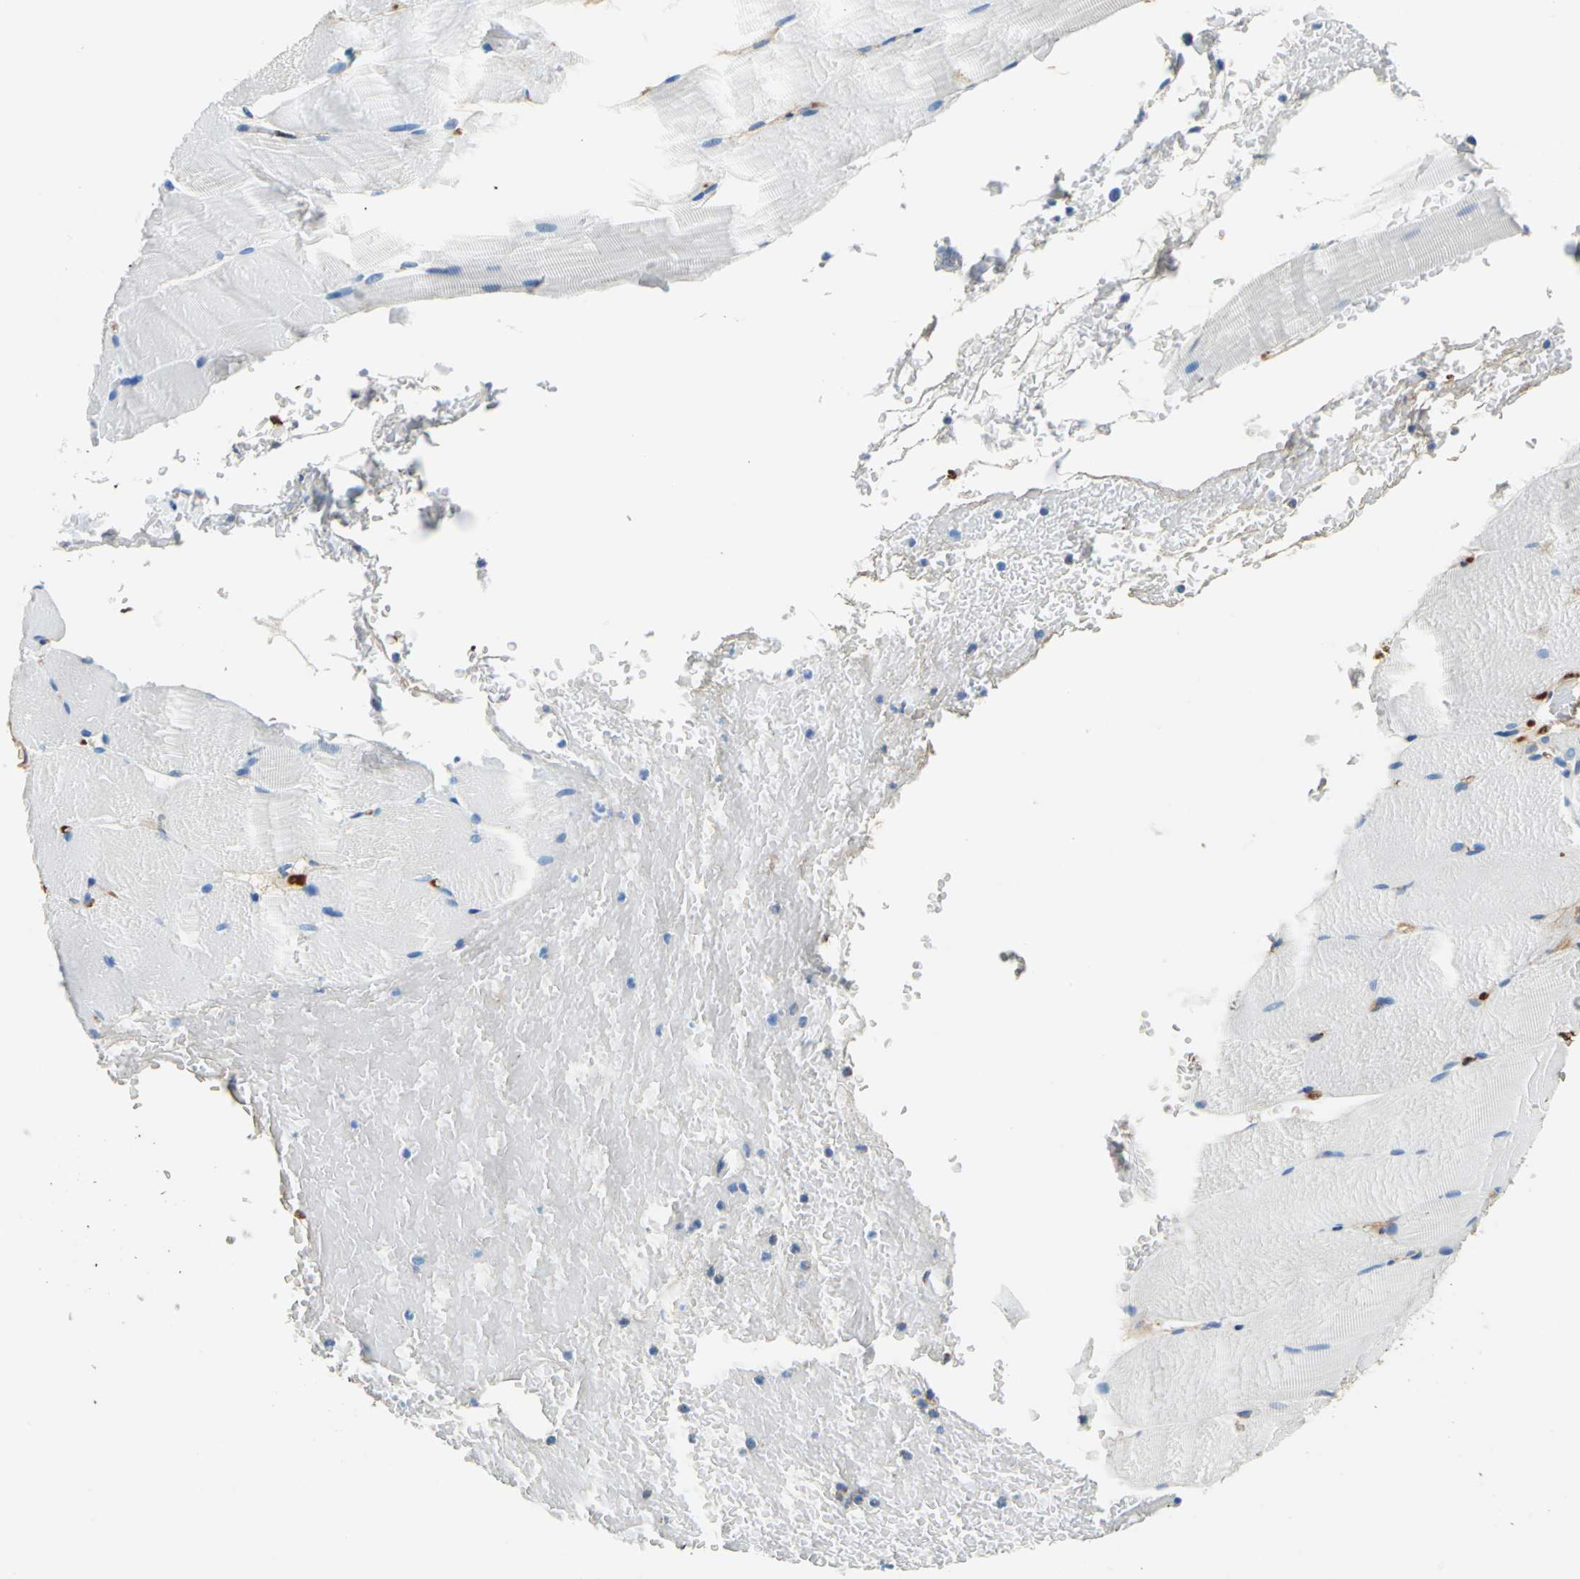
{"staining": {"intensity": "moderate", "quantity": "<25%", "location": "cytoplasmic/membranous"}, "tissue": "skeletal muscle", "cell_type": "Myocytes", "image_type": "normal", "snomed": [{"axis": "morphology", "description": "Normal tissue, NOS"}, {"axis": "topography", "description": "Skeletal muscle"}, {"axis": "topography", "description": "Parathyroid gland"}], "caption": "Immunohistochemical staining of normal human skeletal muscle demonstrates <25% levels of moderate cytoplasmic/membranous protein expression in about <25% of myocytes.", "gene": "ALB", "patient": {"sex": "female", "age": 37}}